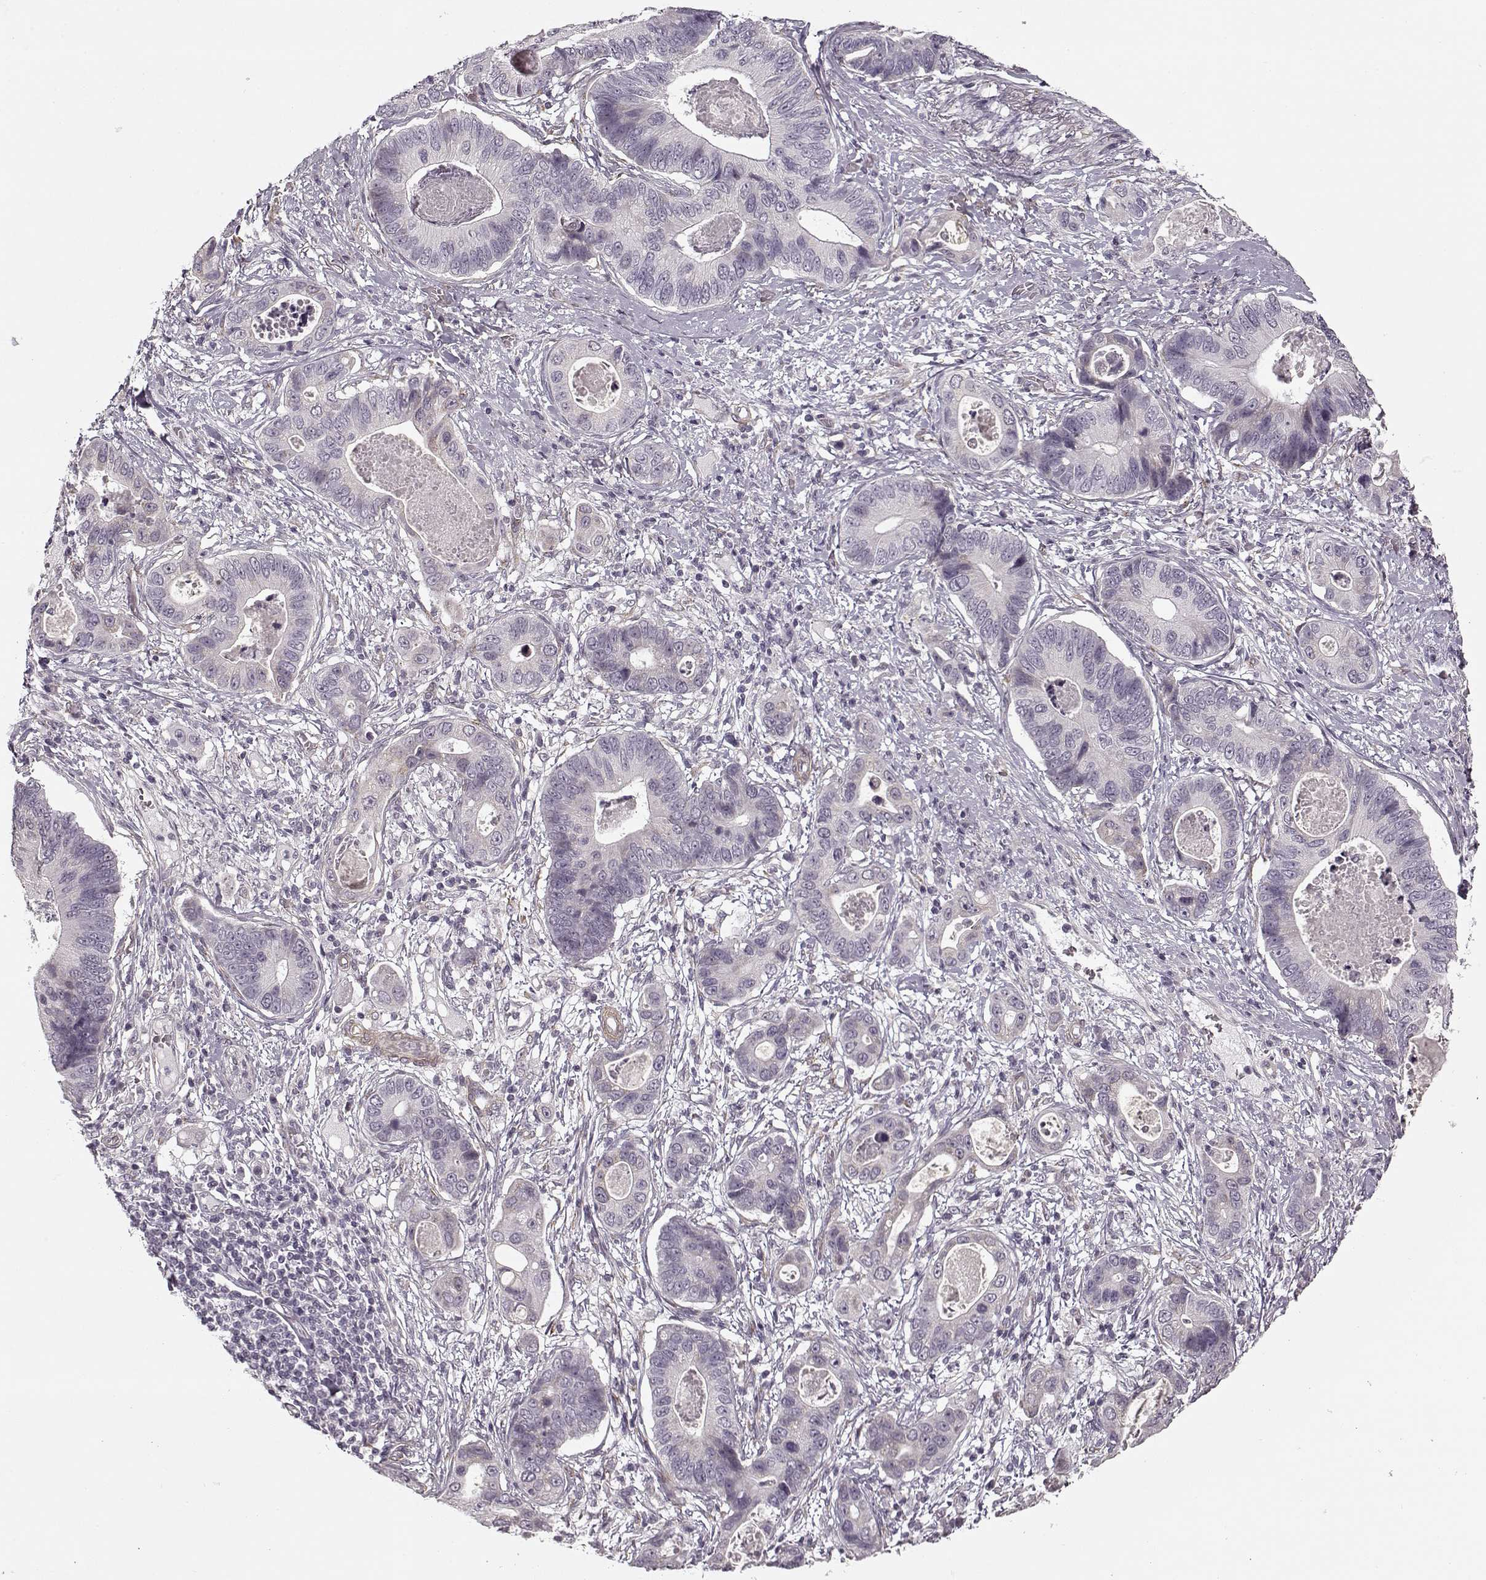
{"staining": {"intensity": "negative", "quantity": "none", "location": "none"}, "tissue": "stomach cancer", "cell_type": "Tumor cells", "image_type": "cancer", "snomed": [{"axis": "morphology", "description": "Adenocarcinoma, NOS"}, {"axis": "topography", "description": "Stomach"}], "caption": "Photomicrograph shows no protein positivity in tumor cells of stomach cancer (adenocarcinoma) tissue.", "gene": "LAMB2", "patient": {"sex": "male", "age": 84}}